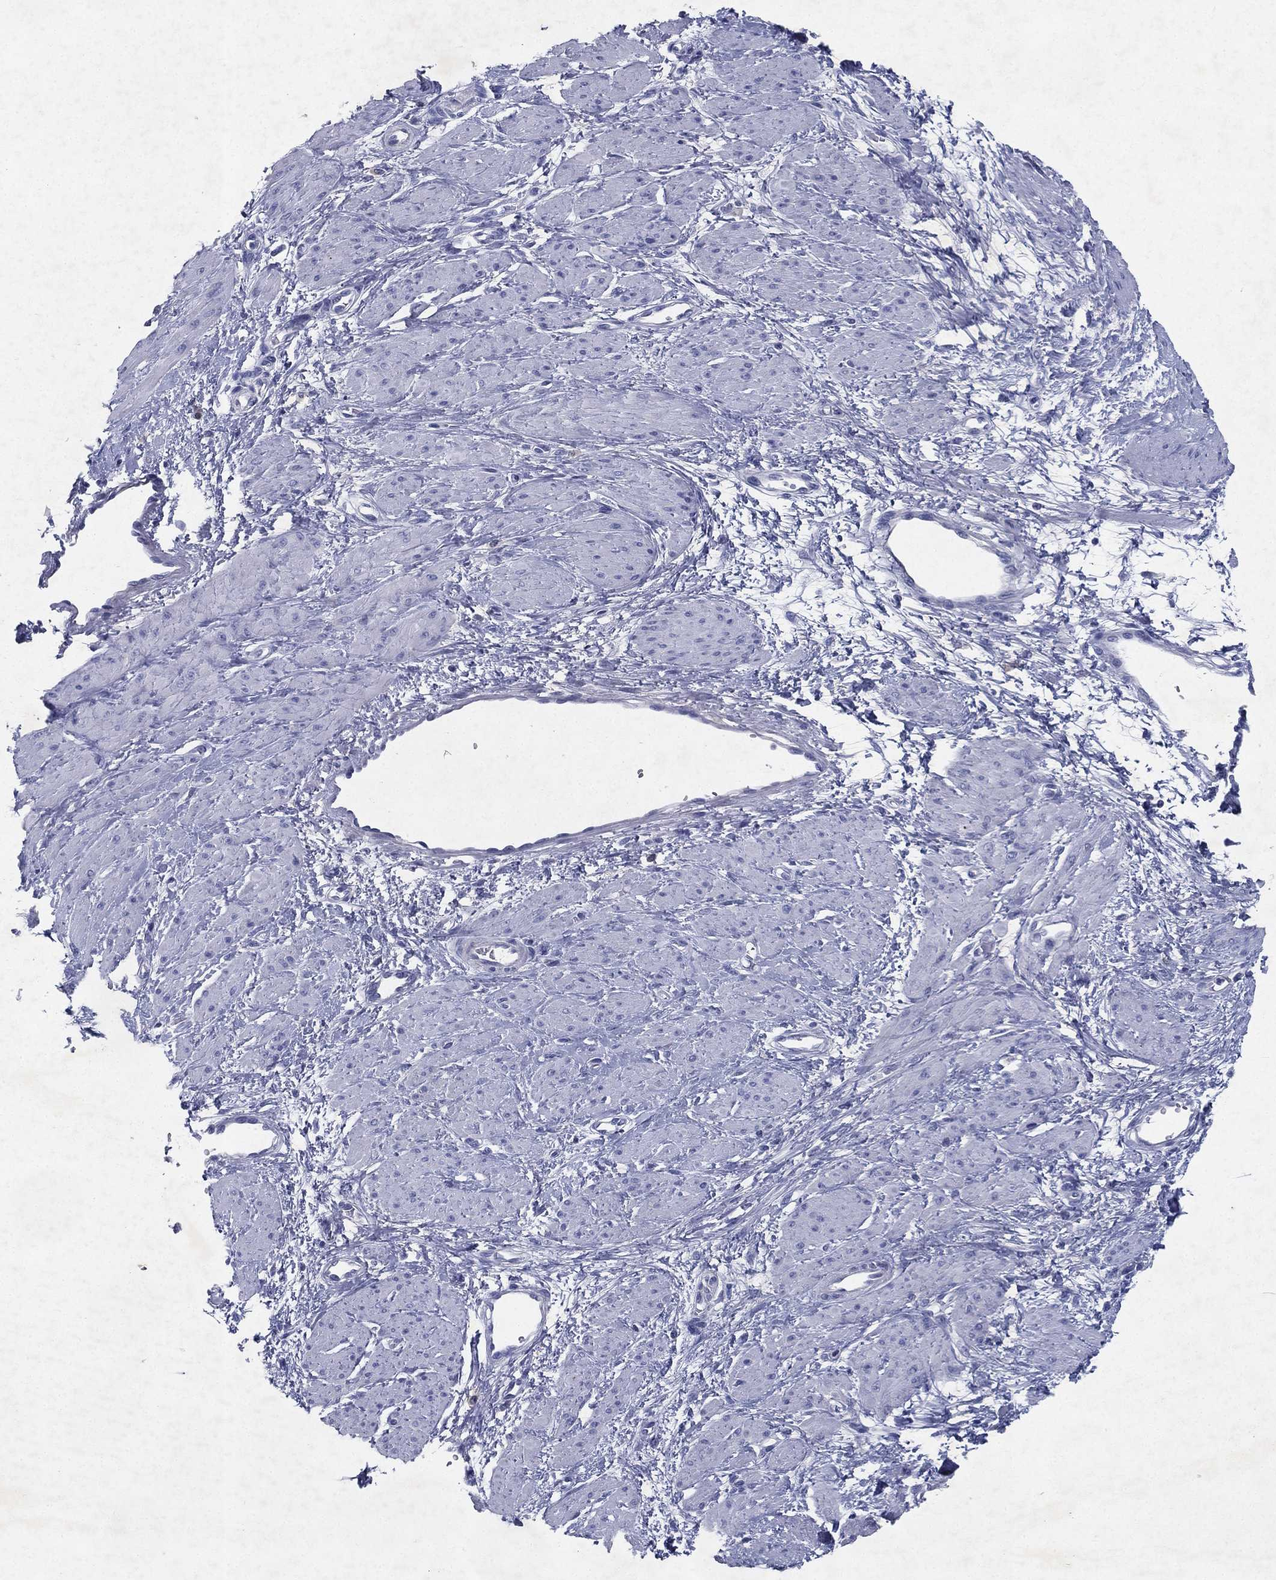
{"staining": {"intensity": "negative", "quantity": "none", "location": "none"}, "tissue": "smooth muscle", "cell_type": "Smooth muscle cells", "image_type": "normal", "snomed": [{"axis": "morphology", "description": "Normal tissue, NOS"}, {"axis": "topography", "description": "Smooth muscle"}, {"axis": "topography", "description": "Uterus"}], "caption": "Human smooth muscle stained for a protein using immunohistochemistry exhibits no staining in smooth muscle cells.", "gene": "RGS13", "patient": {"sex": "female", "age": 39}}